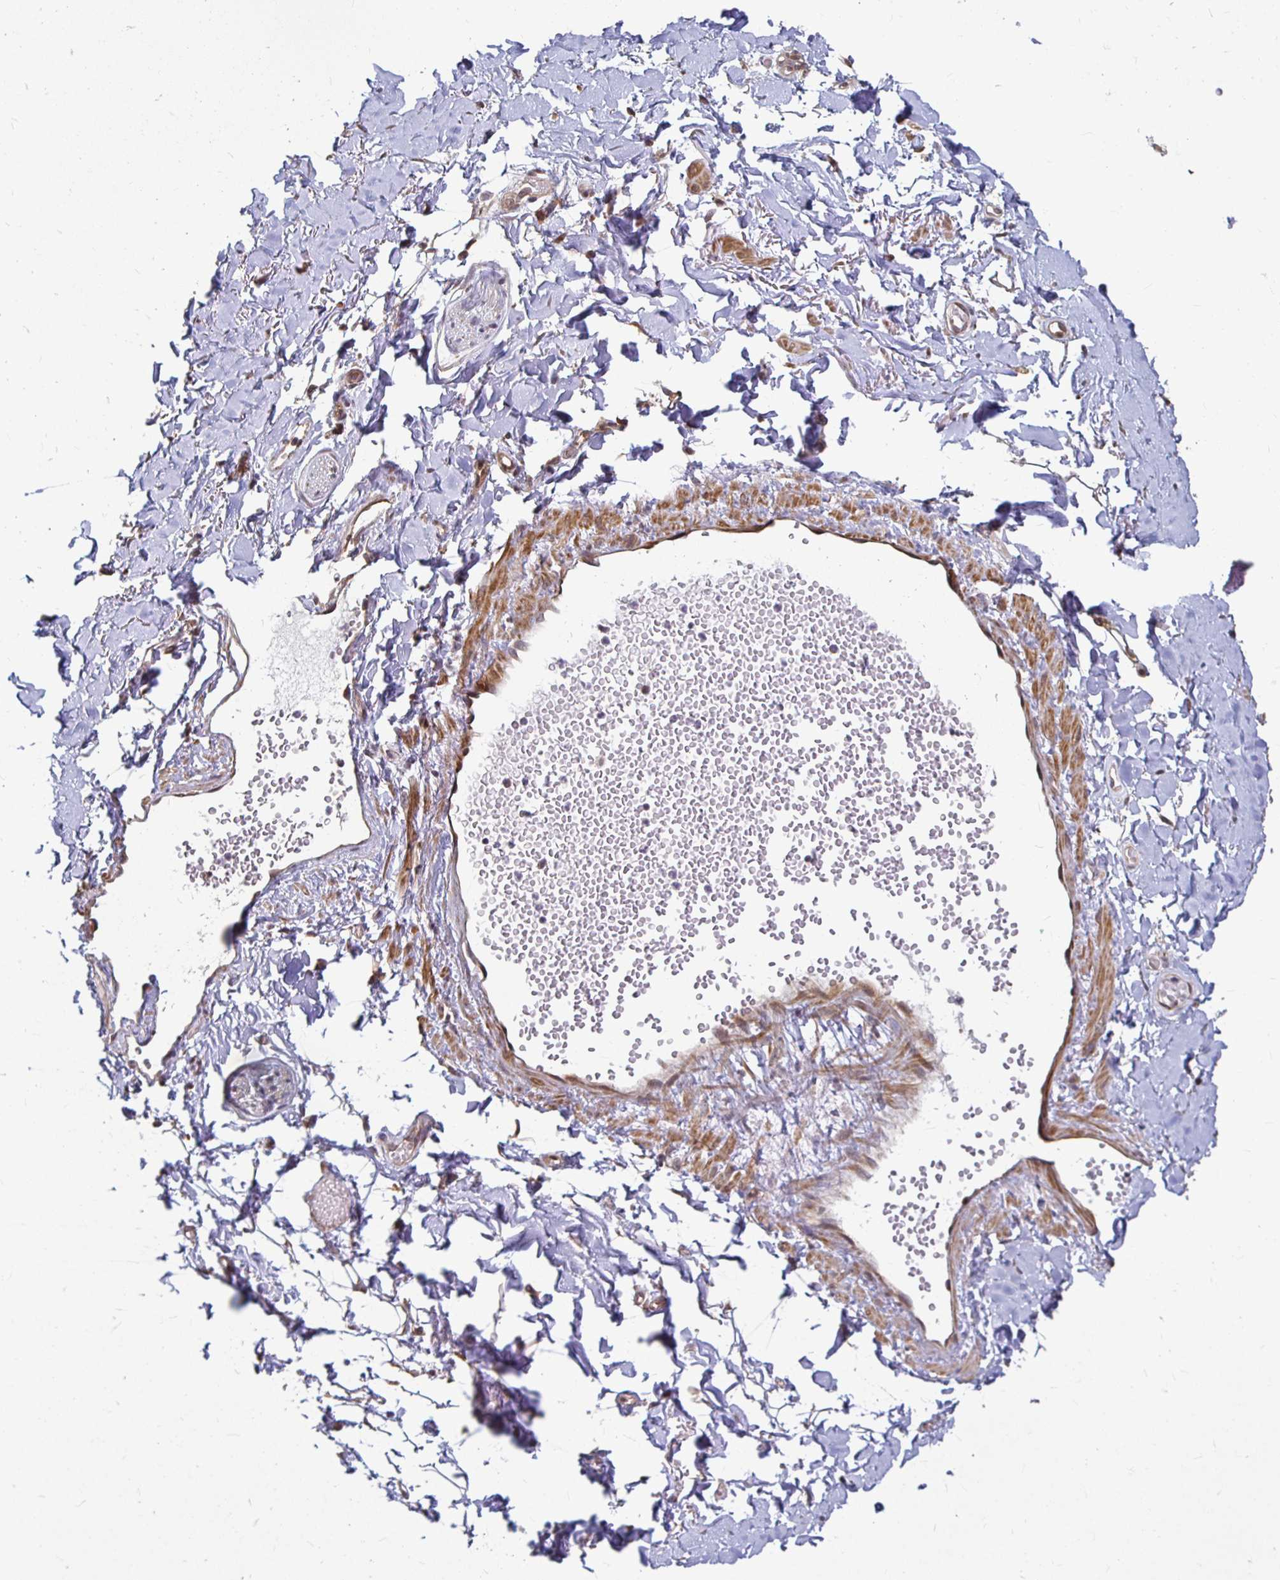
{"staining": {"intensity": "negative", "quantity": "none", "location": "none"}, "tissue": "adipose tissue", "cell_type": "Adipocytes", "image_type": "normal", "snomed": [{"axis": "morphology", "description": "Normal tissue, NOS"}, {"axis": "topography", "description": "Anal"}, {"axis": "topography", "description": "Peripheral nerve tissue"}], "caption": "DAB immunohistochemical staining of unremarkable human adipose tissue displays no significant staining in adipocytes. Nuclei are stained in blue.", "gene": "CAPN11", "patient": {"sex": "male", "age": 78}}